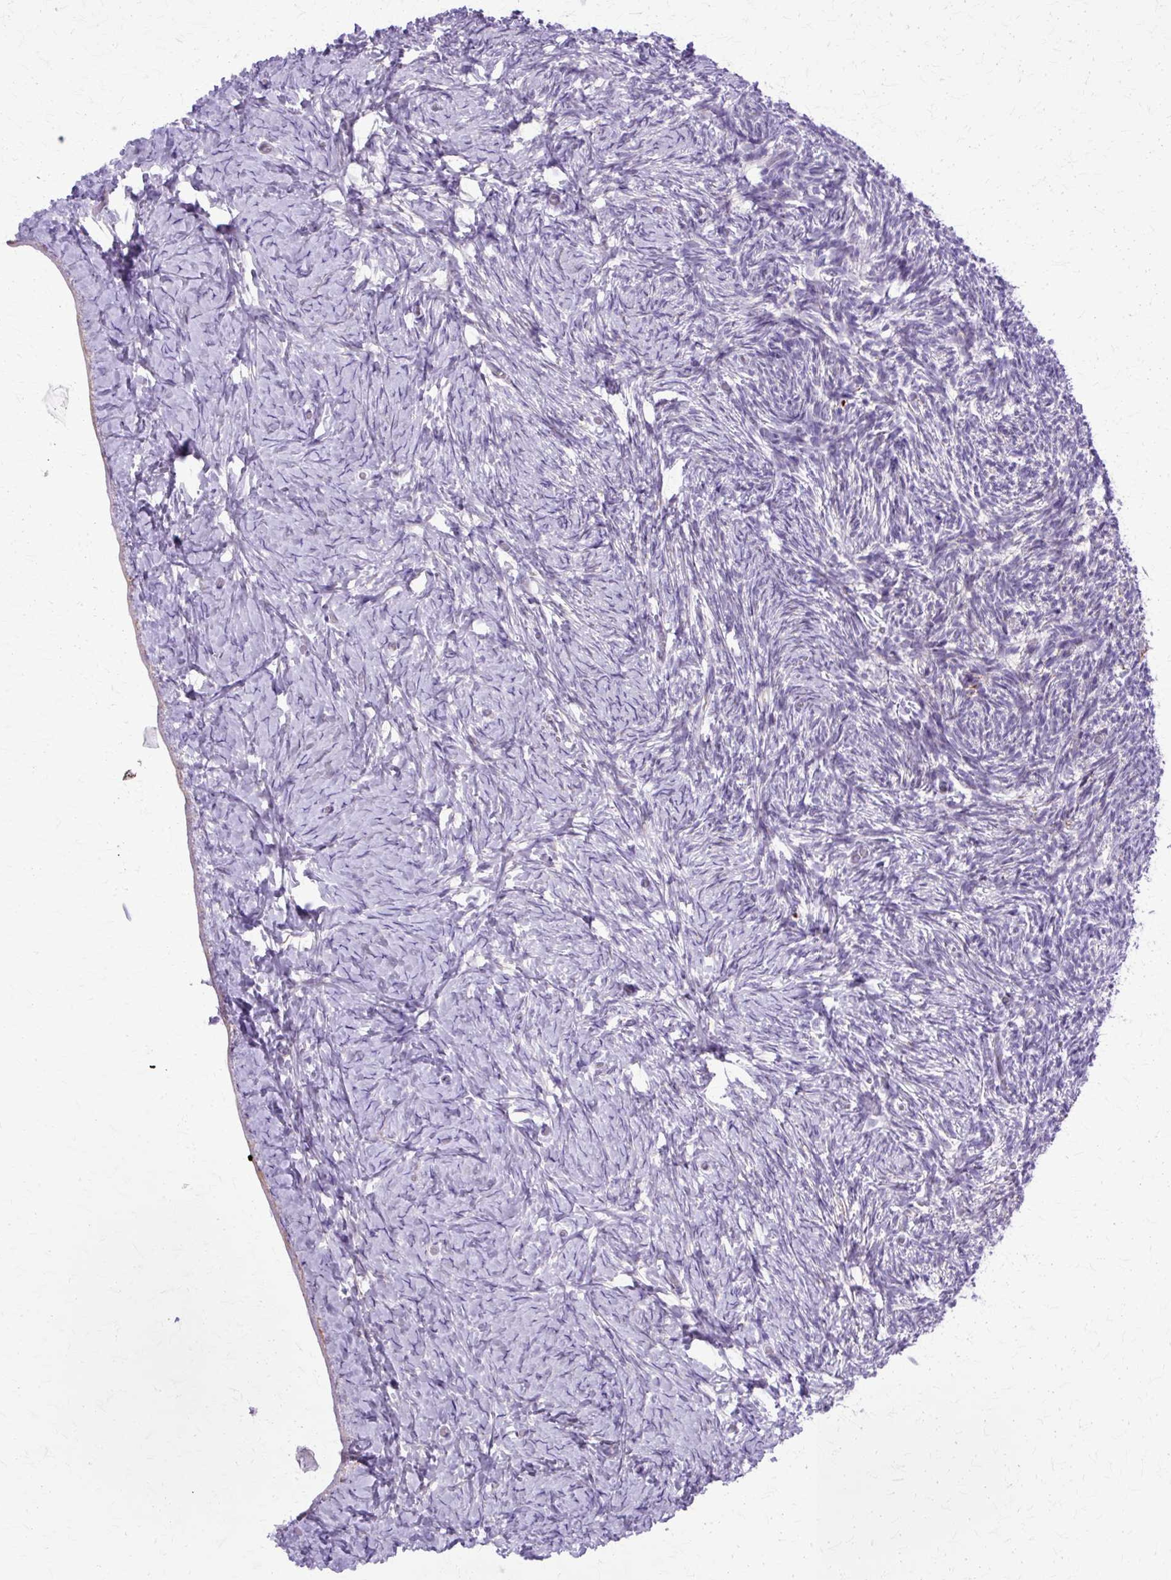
{"staining": {"intensity": "negative", "quantity": "none", "location": "none"}, "tissue": "ovary", "cell_type": "Follicle cells", "image_type": "normal", "snomed": [{"axis": "morphology", "description": "Normal tissue, NOS"}, {"axis": "topography", "description": "Ovary"}], "caption": "Image shows no significant protein positivity in follicle cells of normal ovary. (Stains: DAB immunohistochemistry (IHC) with hematoxylin counter stain, Microscopy: brightfield microscopy at high magnification).", "gene": "TBC1D3B", "patient": {"sex": "female", "age": 39}}